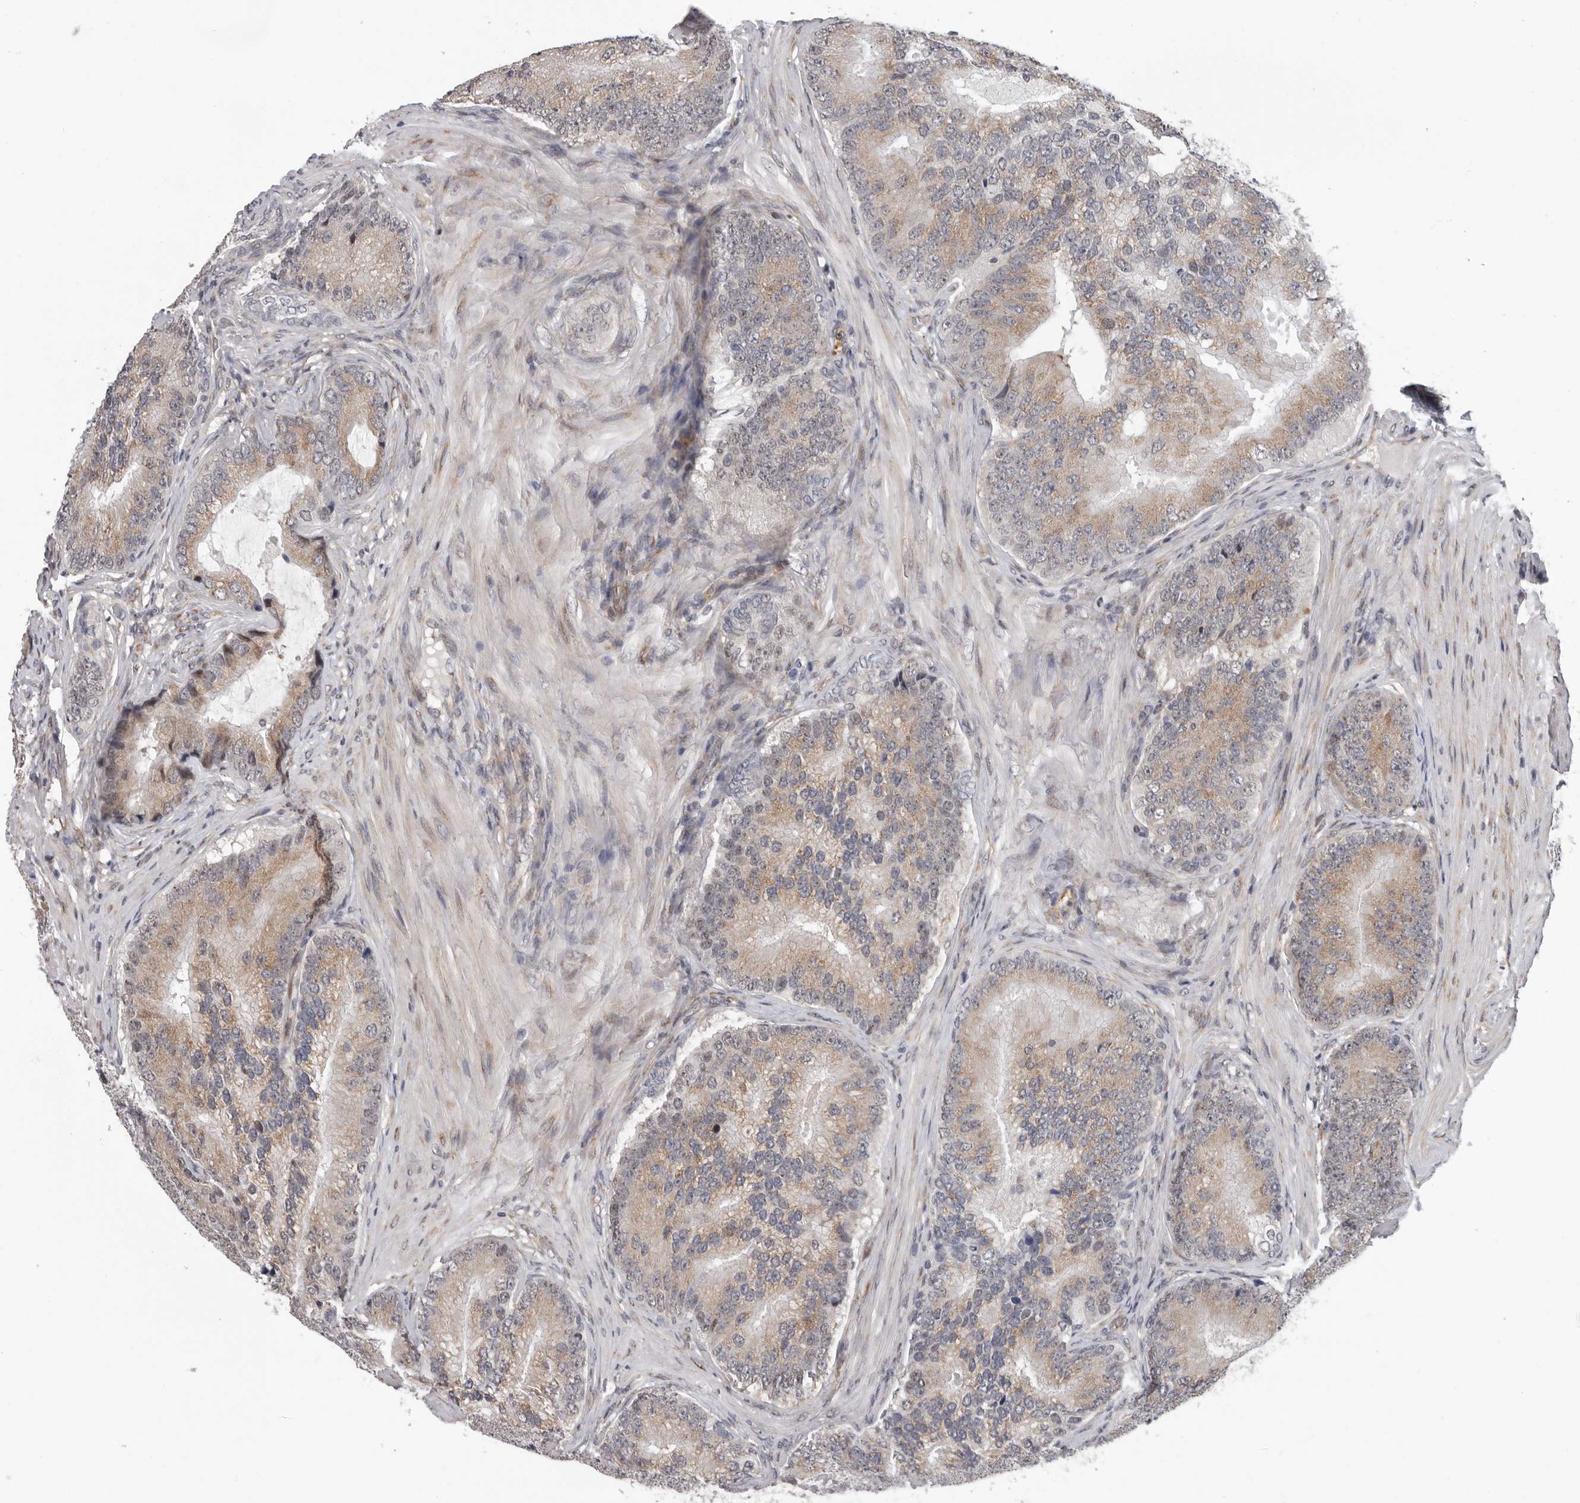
{"staining": {"intensity": "moderate", "quantity": "25%-75%", "location": "cytoplasmic/membranous"}, "tissue": "prostate cancer", "cell_type": "Tumor cells", "image_type": "cancer", "snomed": [{"axis": "morphology", "description": "Adenocarcinoma, High grade"}, {"axis": "topography", "description": "Prostate"}], "caption": "Prostate high-grade adenocarcinoma was stained to show a protein in brown. There is medium levels of moderate cytoplasmic/membranous expression in approximately 25%-75% of tumor cells.", "gene": "RALGPS2", "patient": {"sex": "male", "age": 70}}